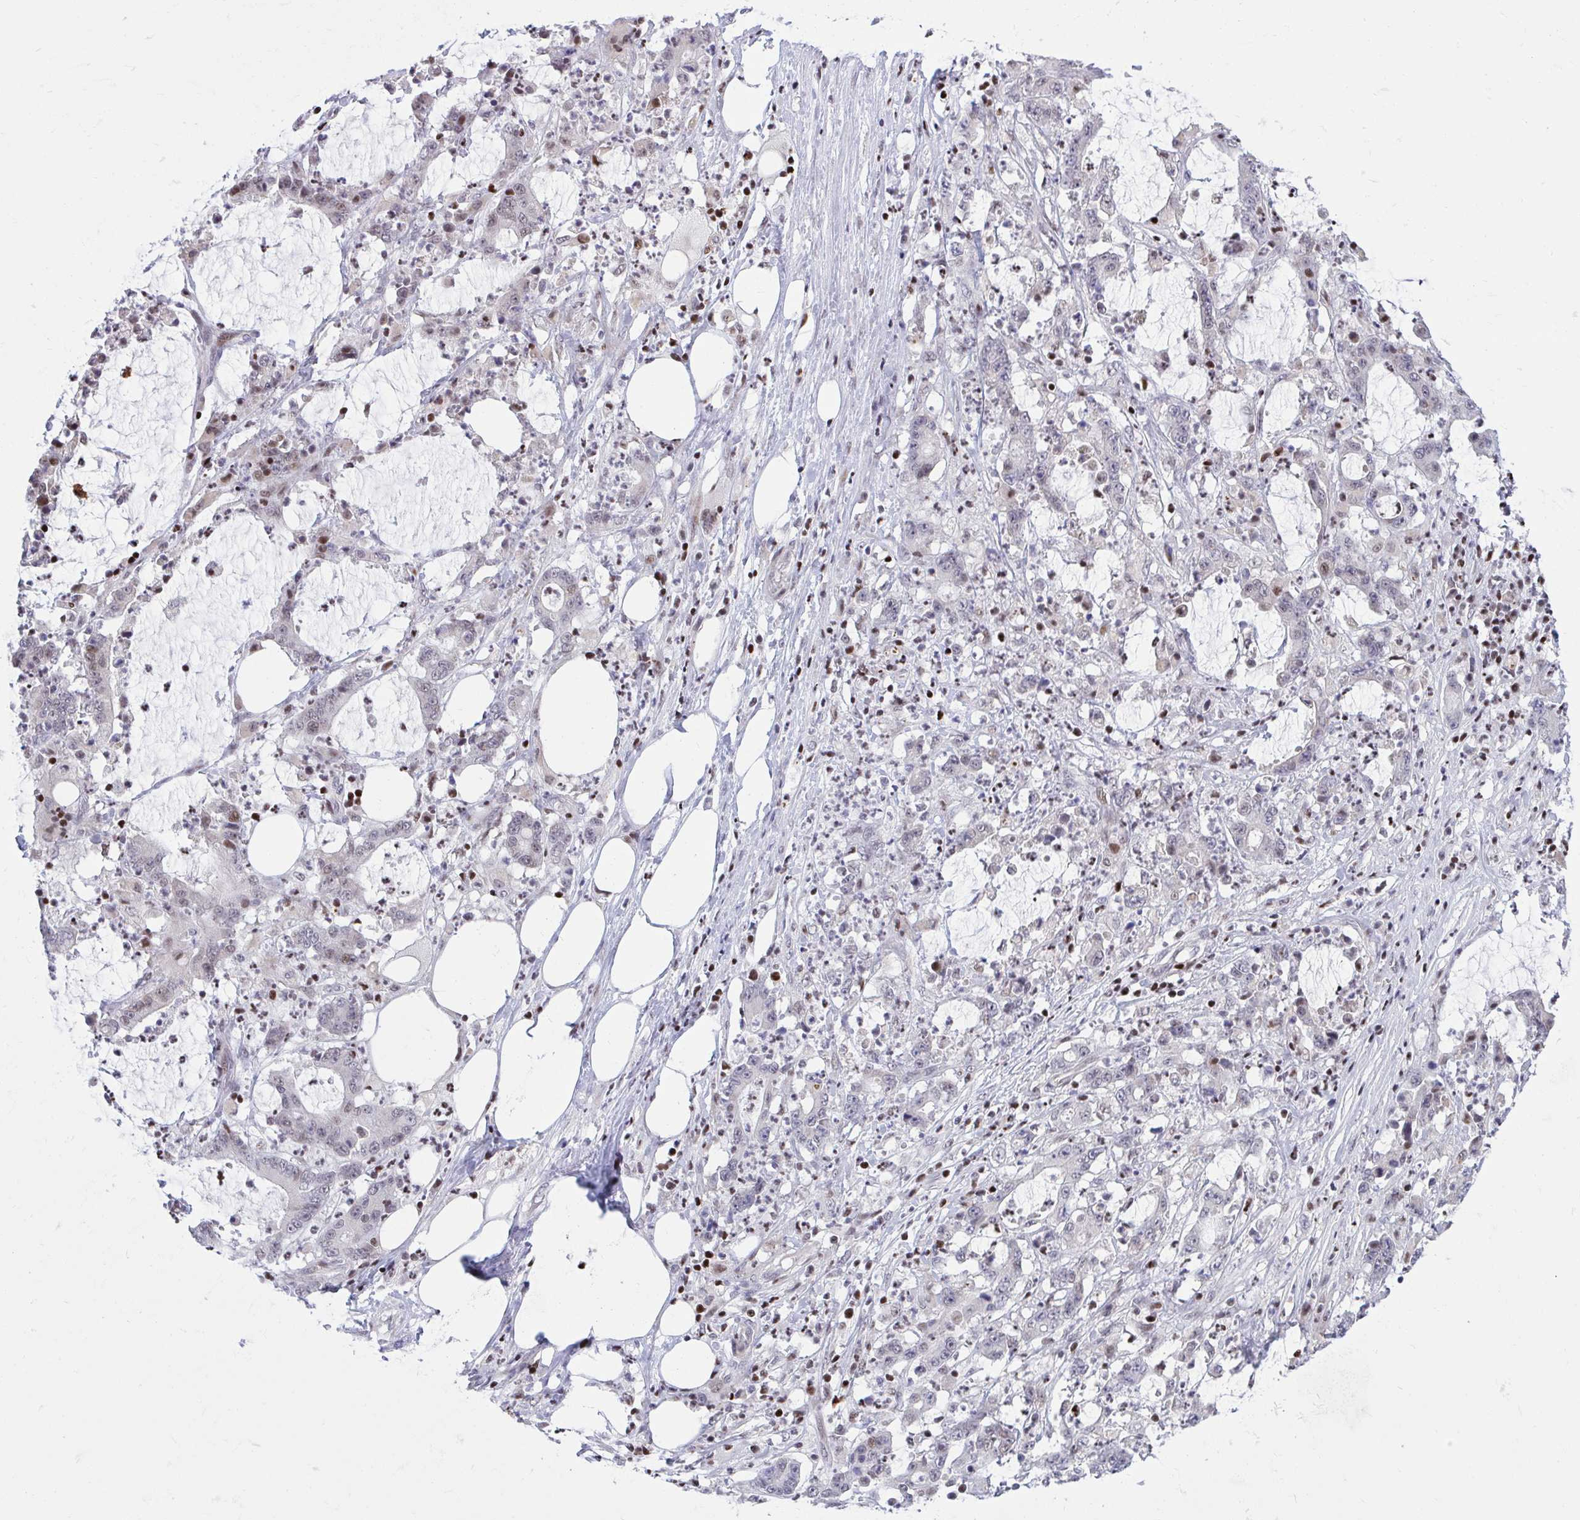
{"staining": {"intensity": "moderate", "quantity": "<25%", "location": "cytoplasmic/membranous,nuclear"}, "tissue": "stomach cancer", "cell_type": "Tumor cells", "image_type": "cancer", "snomed": [{"axis": "morphology", "description": "Adenocarcinoma, NOS"}, {"axis": "topography", "description": "Stomach, upper"}], "caption": "A low amount of moderate cytoplasmic/membranous and nuclear staining is present in approximately <25% of tumor cells in stomach cancer tissue.", "gene": "C14orf39", "patient": {"sex": "male", "age": 68}}